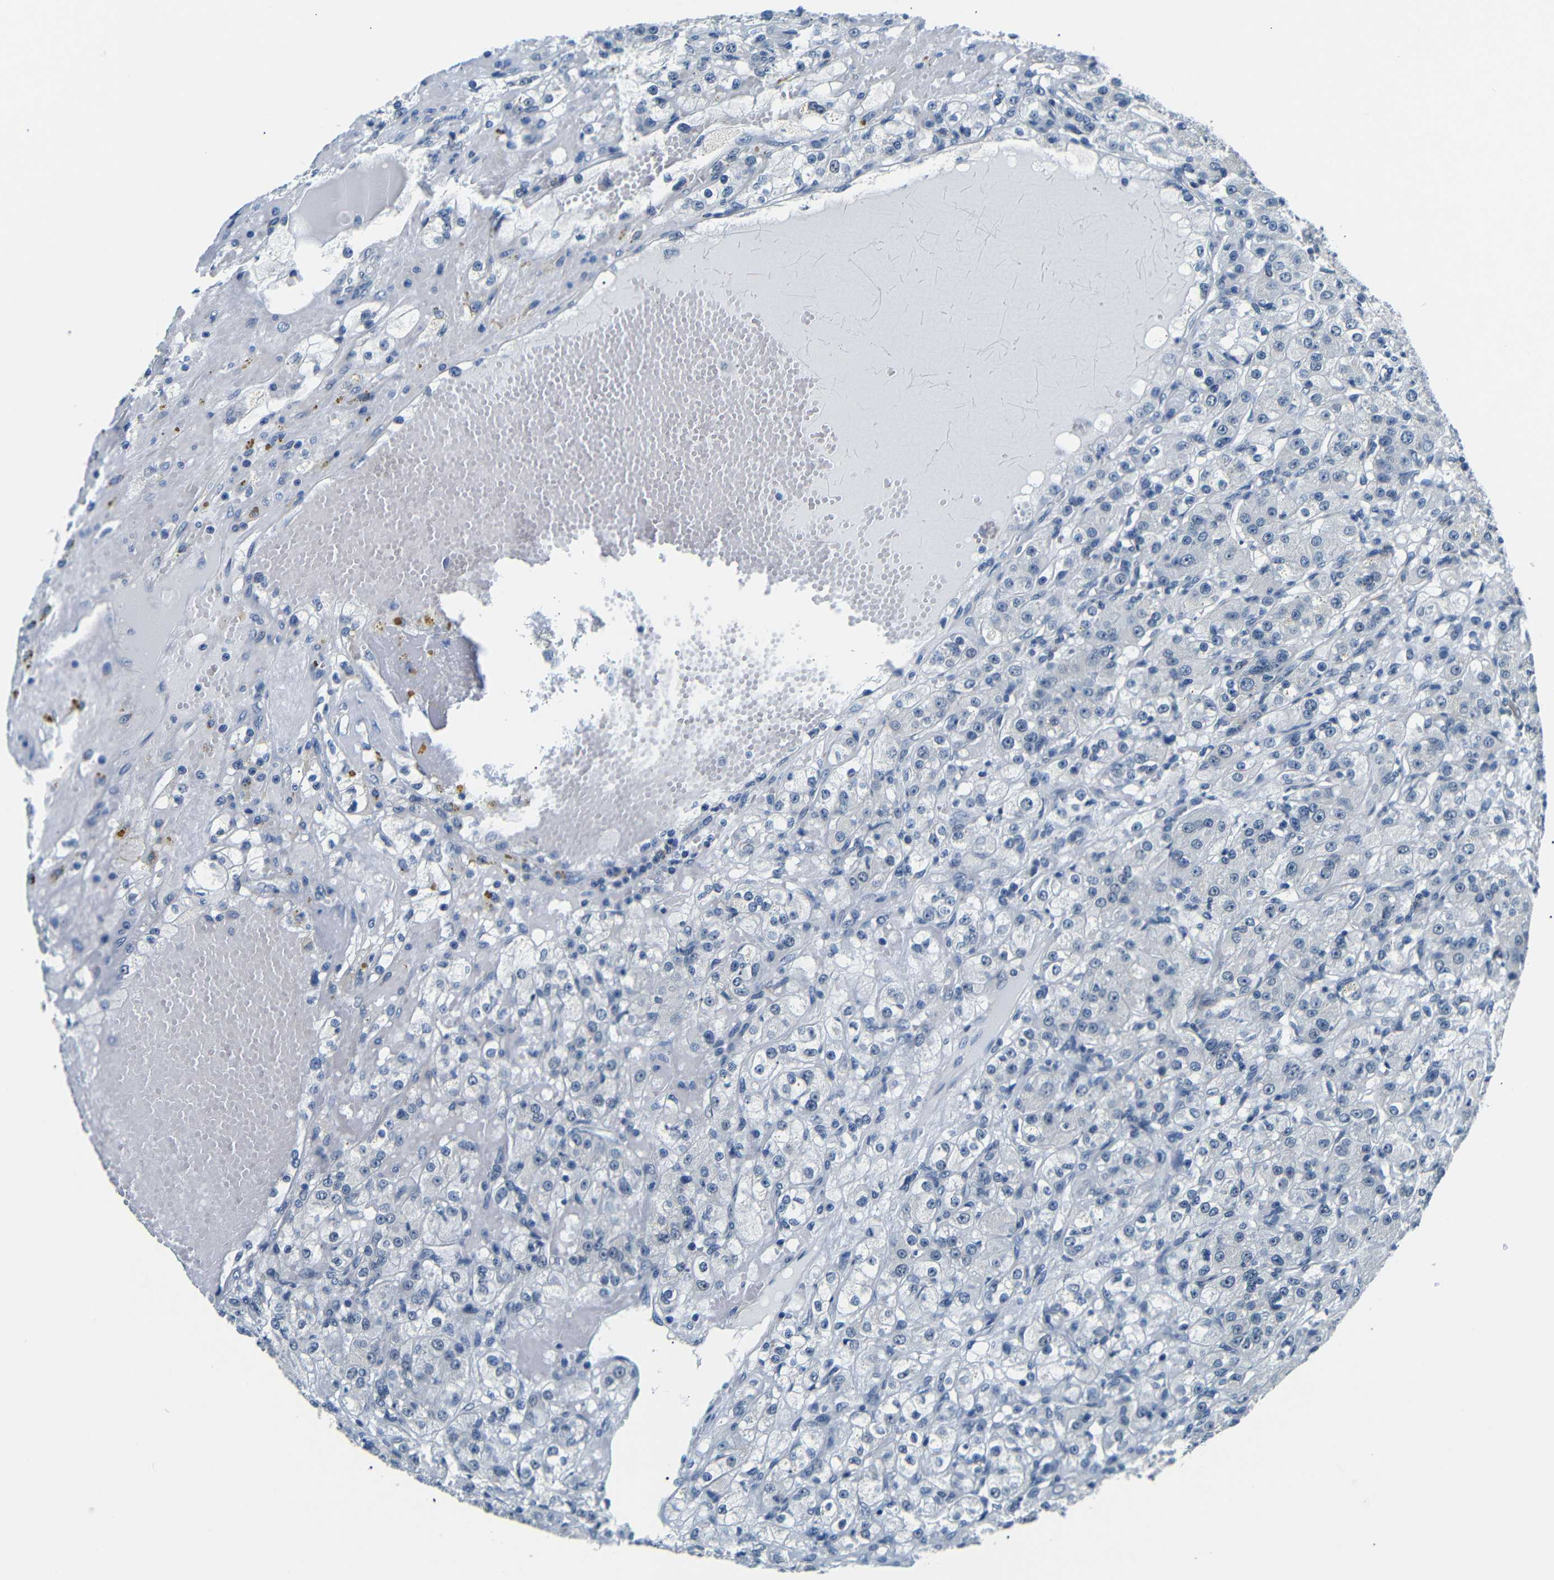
{"staining": {"intensity": "negative", "quantity": "none", "location": "none"}, "tissue": "renal cancer", "cell_type": "Tumor cells", "image_type": "cancer", "snomed": [{"axis": "morphology", "description": "Normal tissue, NOS"}, {"axis": "morphology", "description": "Adenocarcinoma, NOS"}, {"axis": "topography", "description": "Kidney"}], "caption": "Protein analysis of renal cancer (adenocarcinoma) shows no significant positivity in tumor cells. Nuclei are stained in blue.", "gene": "TAFA1", "patient": {"sex": "male", "age": 61}}